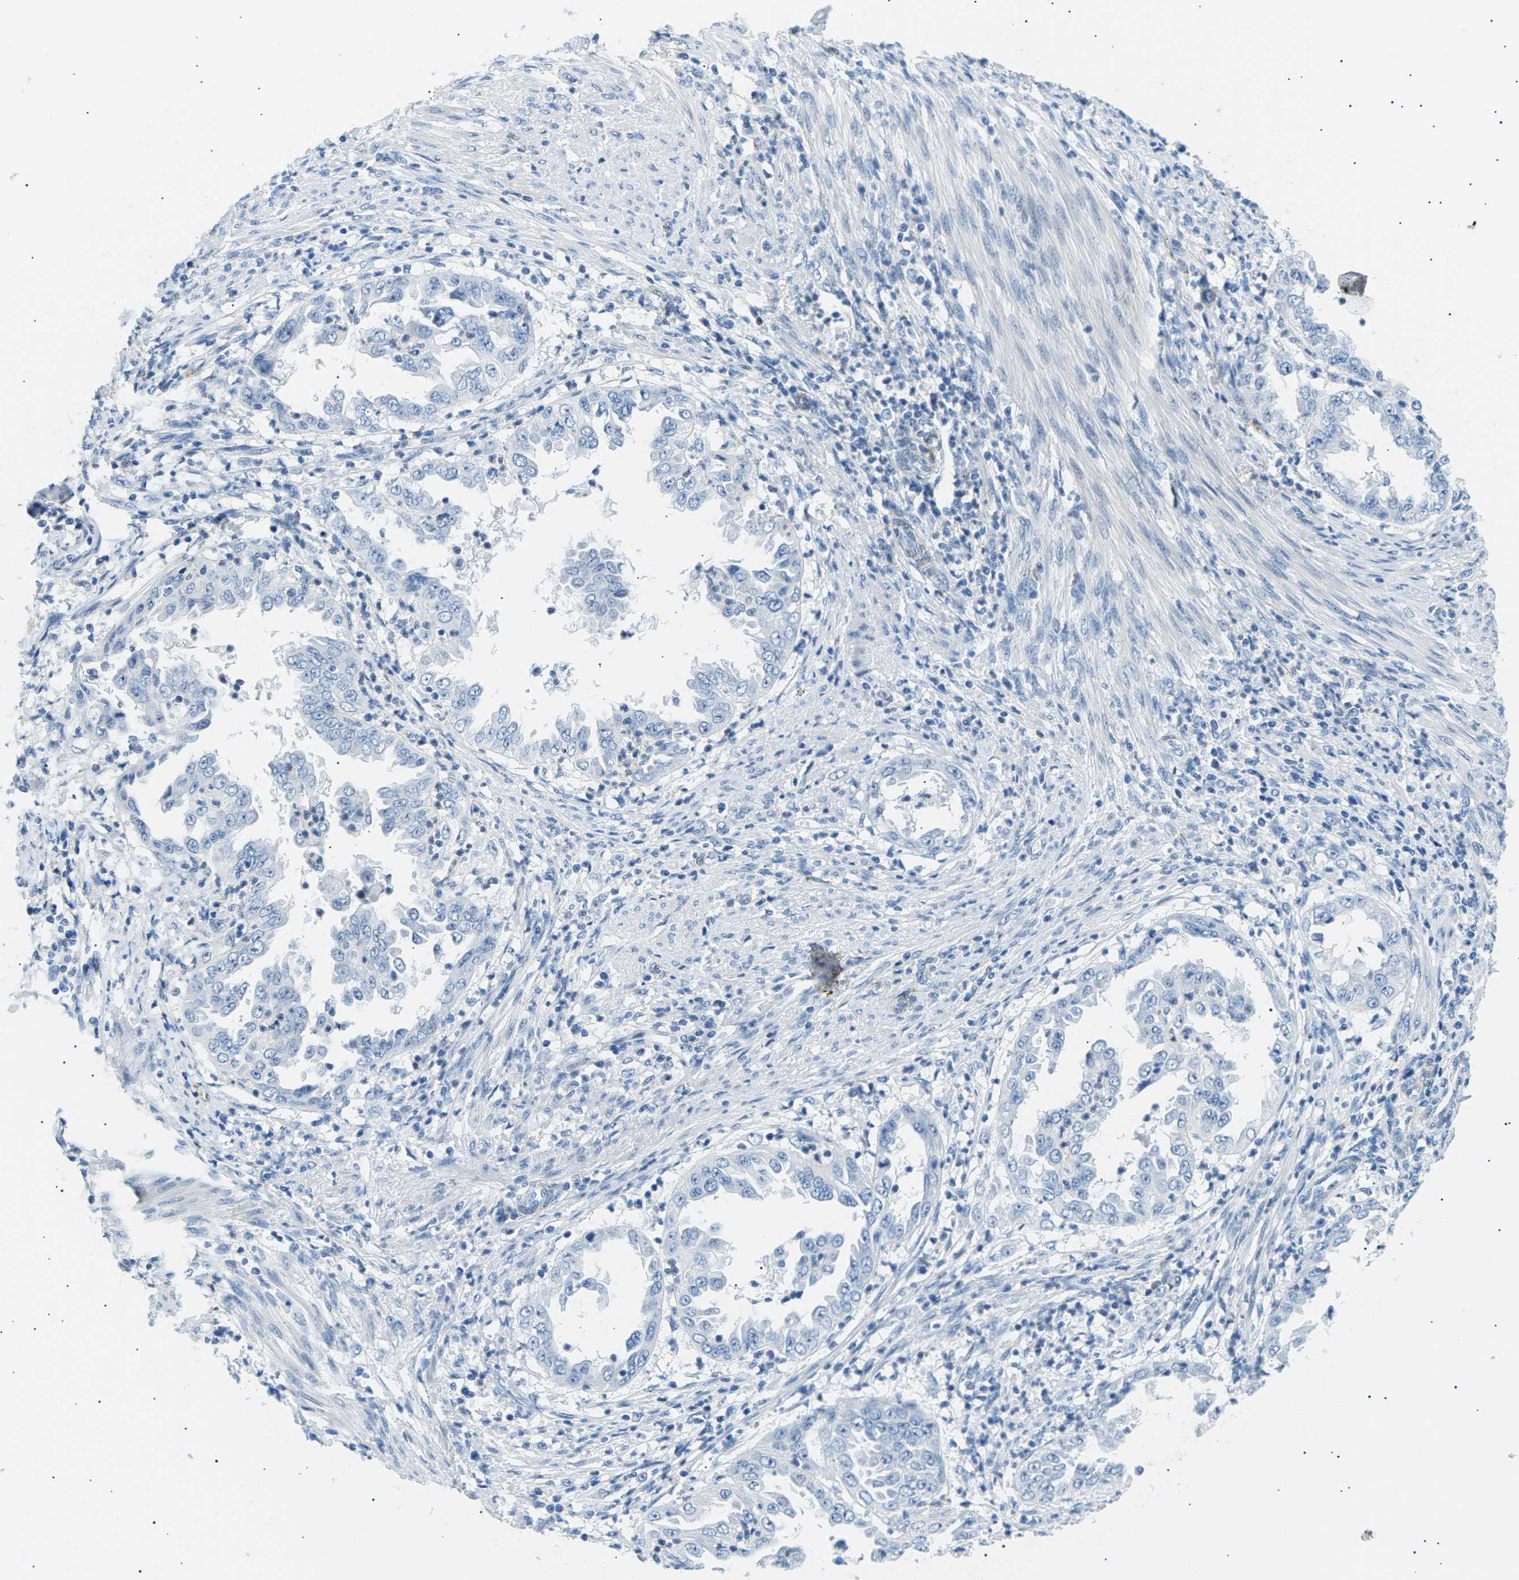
{"staining": {"intensity": "negative", "quantity": "none", "location": "none"}, "tissue": "endometrial cancer", "cell_type": "Tumor cells", "image_type": "cancer", "snomed": [{"axis": "morphology", "description": "Adenocarcinoma, NOS"}, {"axis": "topography", "description": "Endometrium"}], "caption": "Image shows no significant protein expression in tumor cells of endometrial cancer (adenocarcinoma).", "gene": "SEPTIN5", "patient": {"sex": "female", "age": 85}}